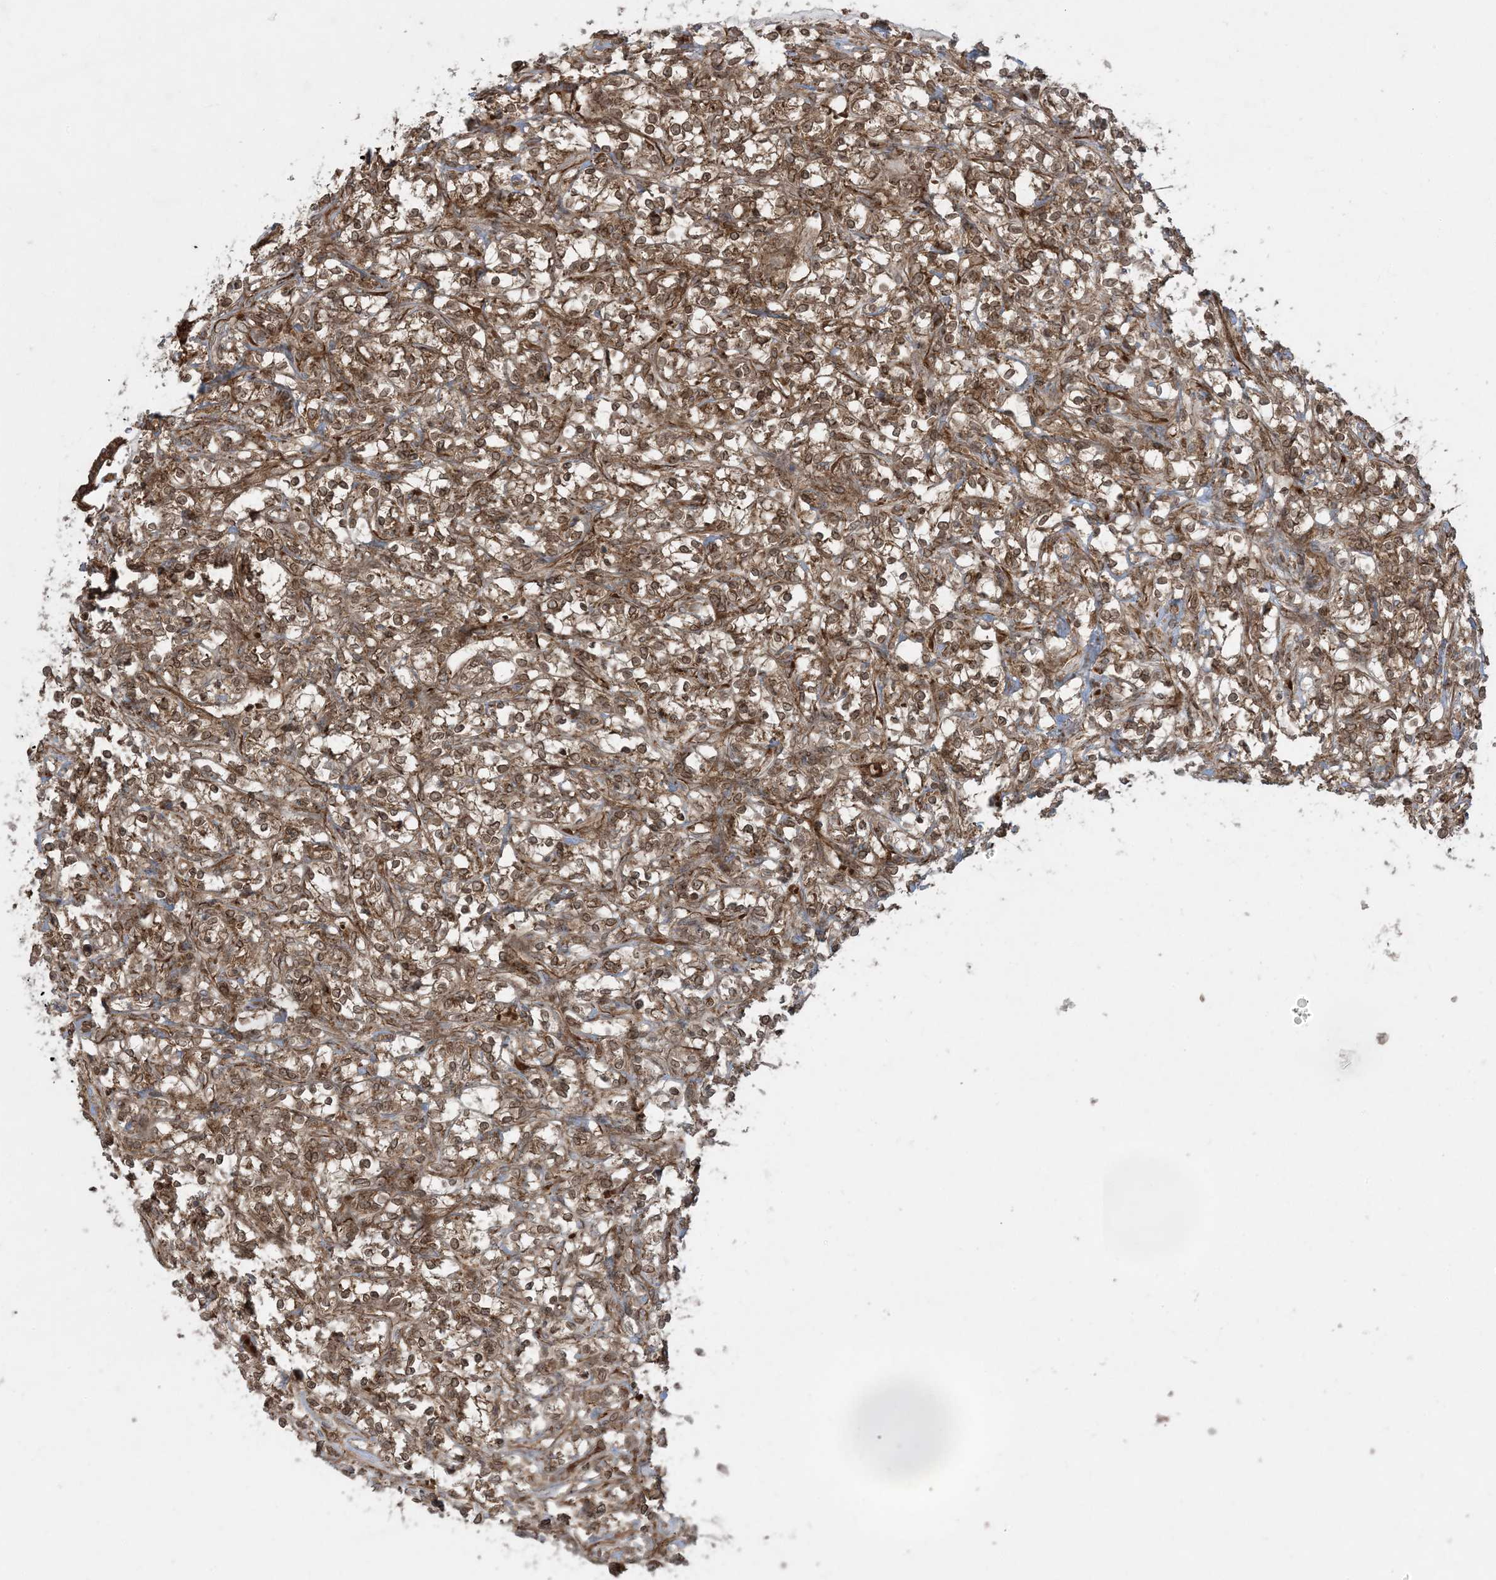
{"staining": {"intensity": "moderate", "quantity": ">75%", "location": "cytoplasmic/membranous,nuclear"}, "tissue": "renal cancer", "cell_type": "Tumor cells", "image_type": "cancer", "snomed": [{"axis": "morphology", "description": "Adenocarcinoma, NOS"}, {"axis": "topography", "description": "Kidney"}], "caption": "Immunohistochemistry of renal cancer exhibits medium levels of moderate cytoplasmic/membranous and nuclear expression in about >75% of tumor cells.", "gene": "DDX19B", "patient": {"sex": "female", "age": 69}}